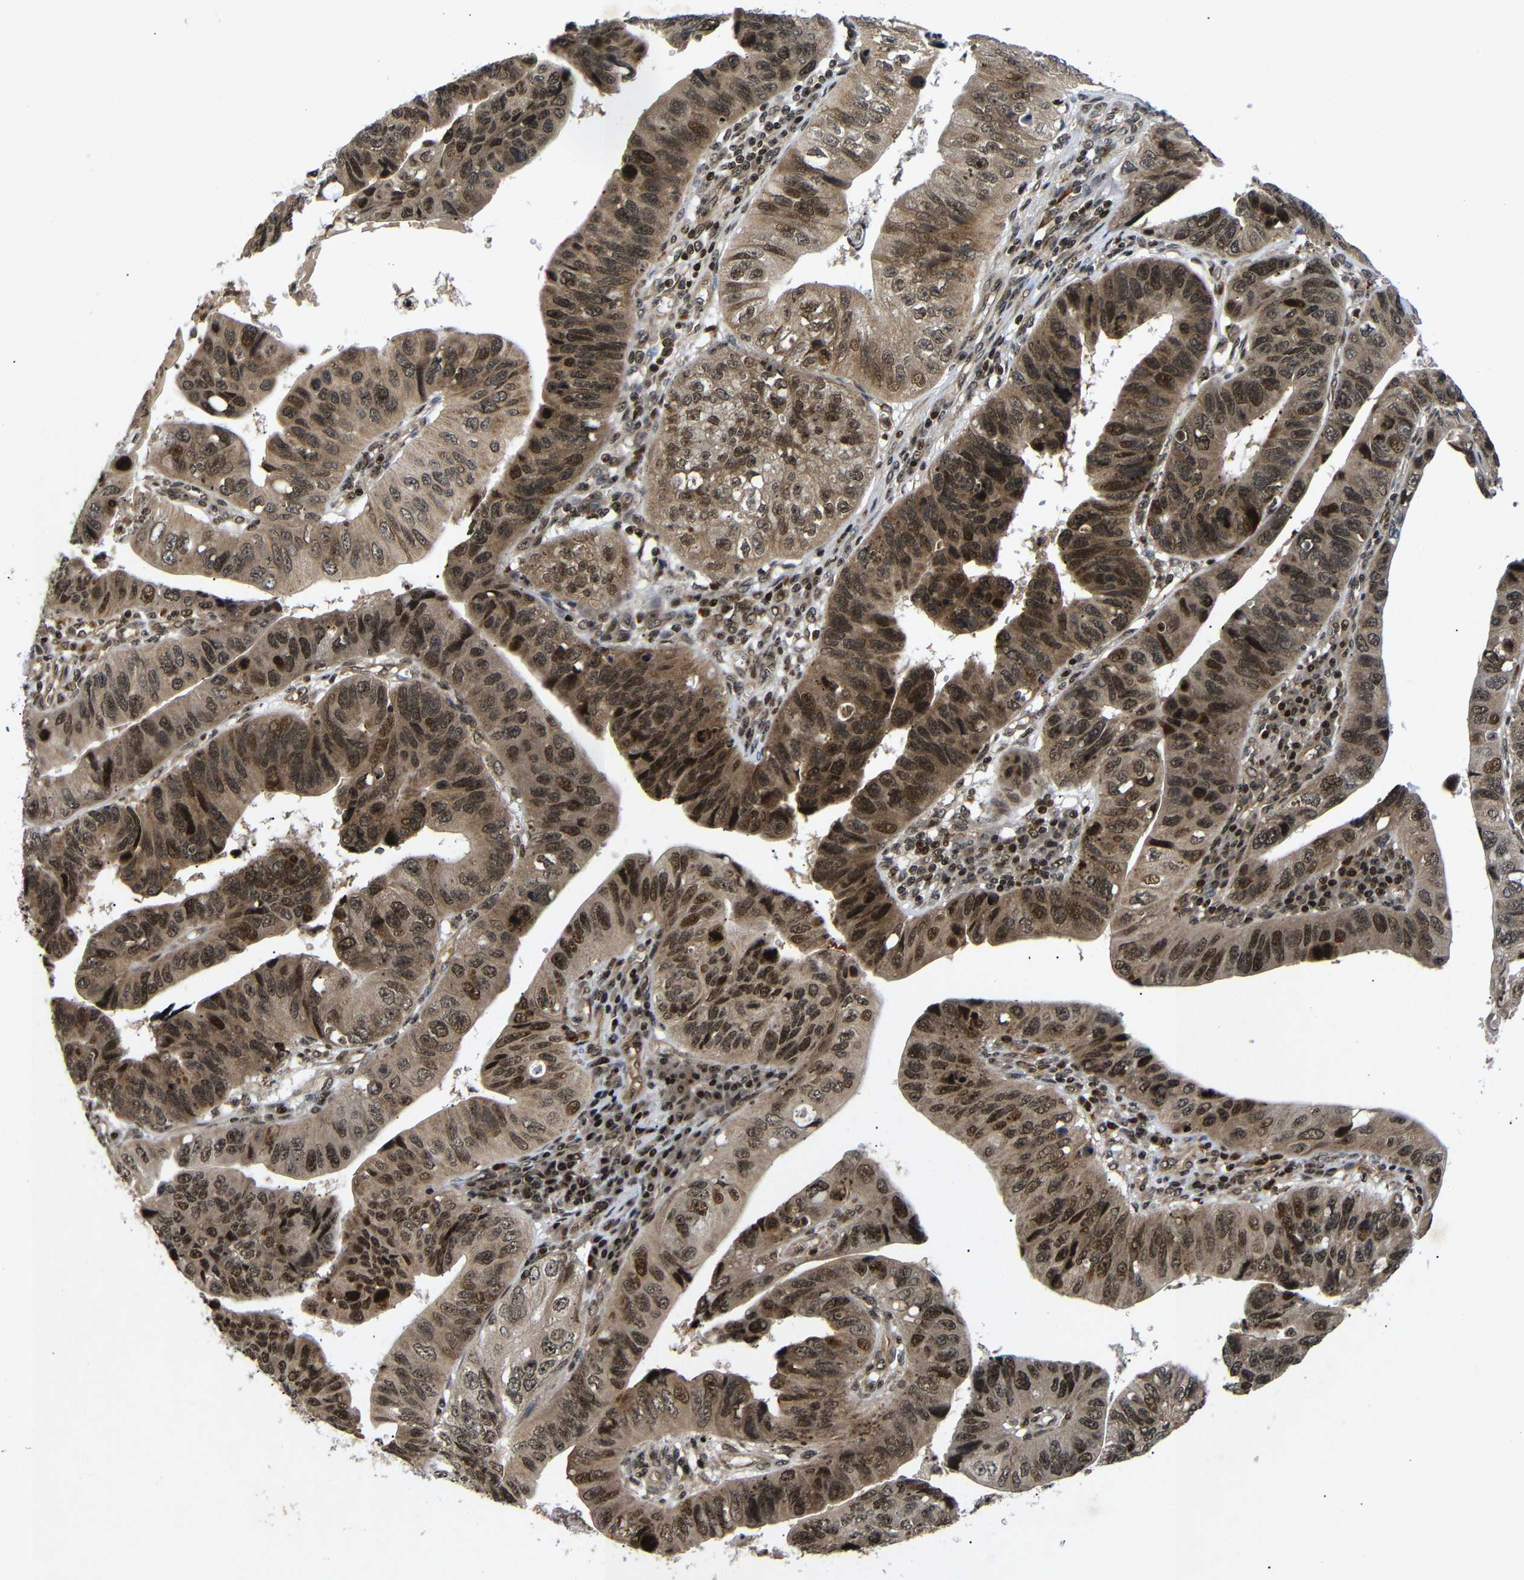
{"staining": {"intensity": "strong", "quantity": ">75%", "location": "cytoplasmic/membranous,nuclear"}, "tissue": "stomach cancer", "cell_type": "Tumor cells", "image_type": "cancer", "snomed": [{"axis": "morphology", "description": "Adenocarcinoma, NOS"}, {"axis": "topography", "description": "Stomach"}], "caption": "Immunohistochemistry (DAB (3,3'-diaminobenzidine)) staining of human stomach cancer demonstrates strong cytoplasmic/membranous and nuclear protein expression in approximately >75% of tumor cells.", "gene": "KIF23", "patient": {"sex": "male", "age": 59}}